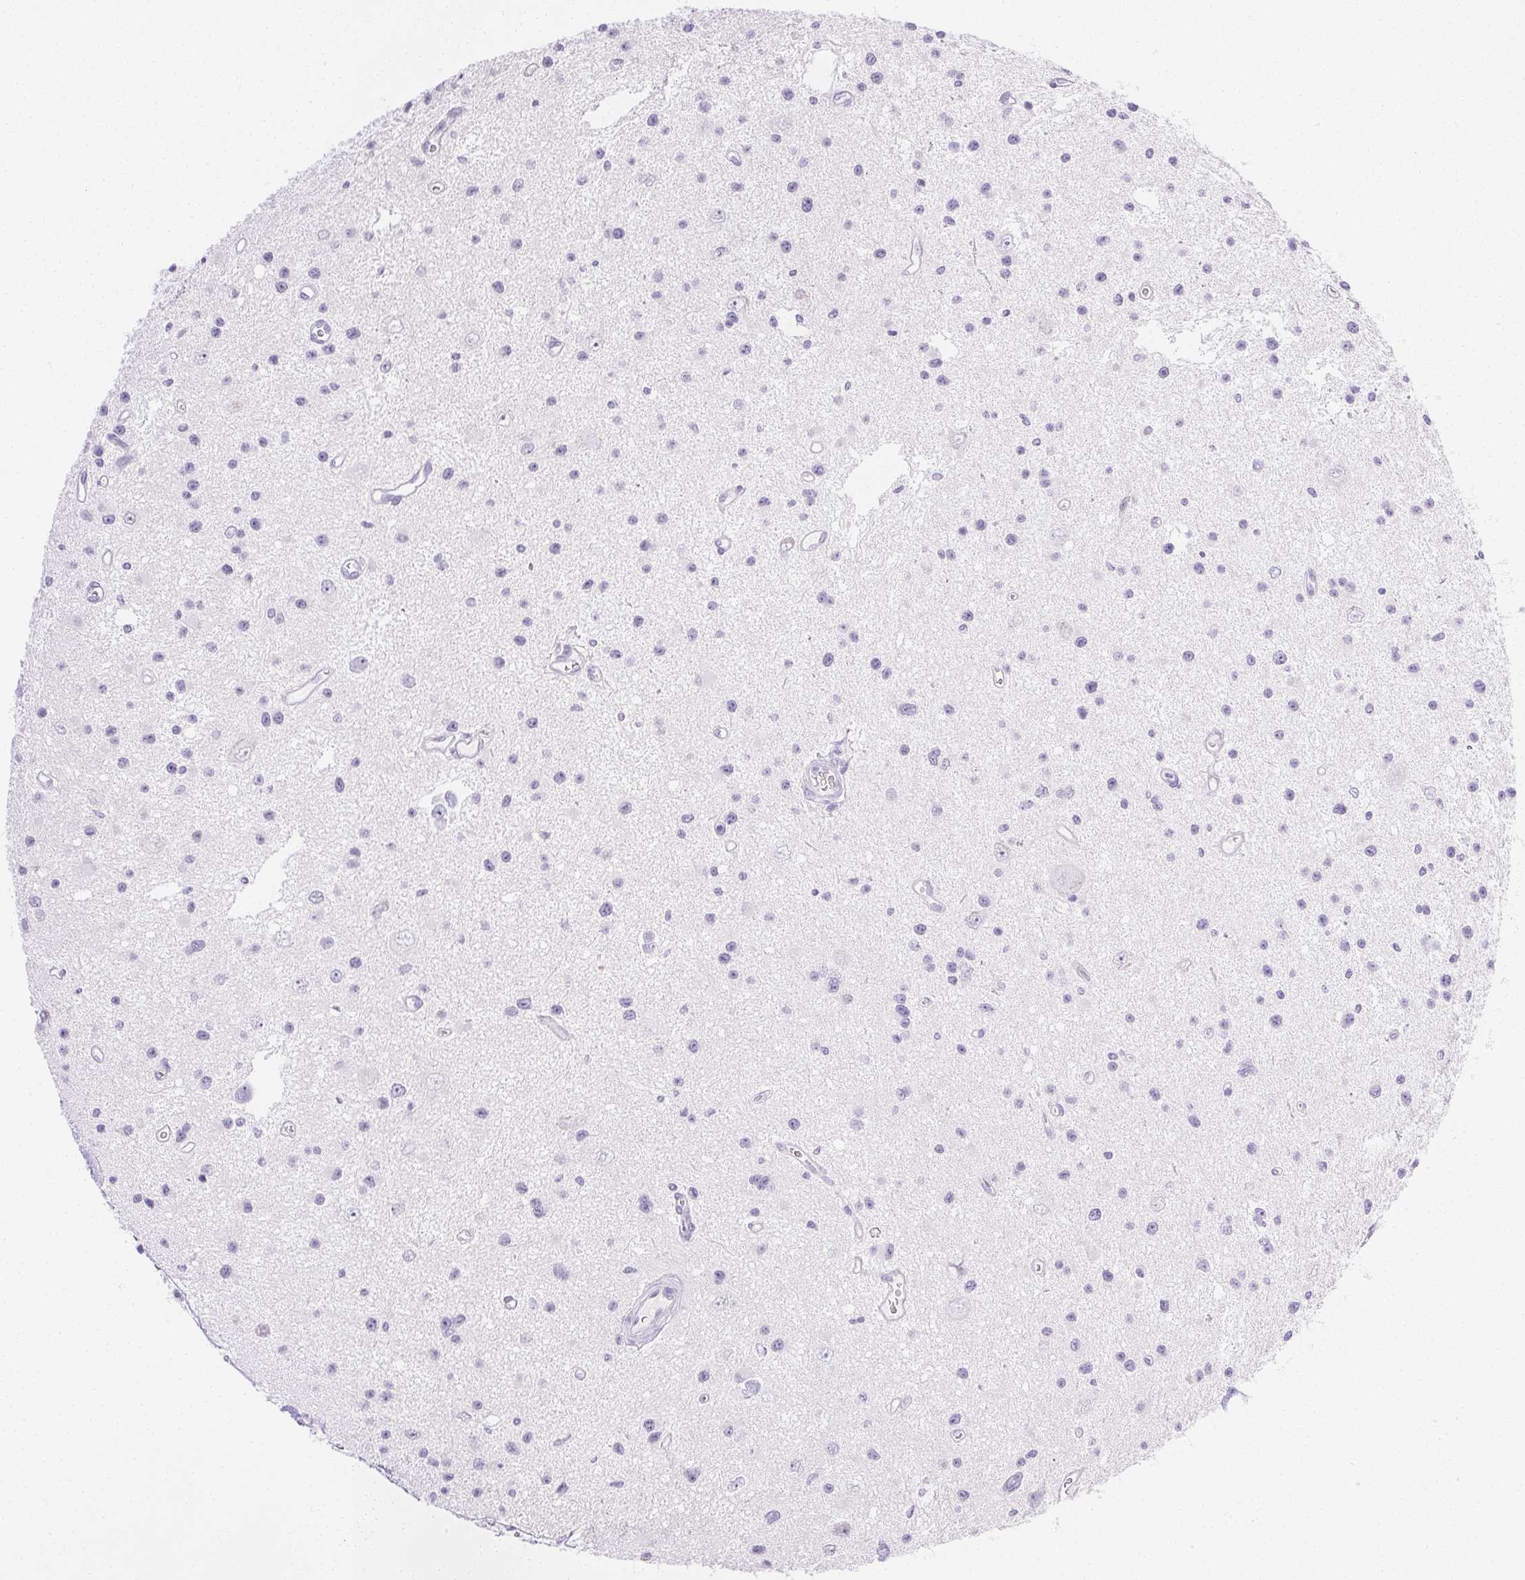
{"staining": {"intensity": "negative", "quantity": "none", "location": "none"}, "tissue": "glioma", "cell_type": "Tumor cells", "image_type": "cancer", "snomed": [{"axis": "morphology", "description": "Glioma, malignant, Low grade"}, {"axis": "topography", "description": "Brain"}], "caption": "This is a photomicrograph of immunohistochemistry (IHC) staining of glioma, which shows no expression in tumor cells. (DAB (3,3'-diaminobenzidine) immunohistochemistry with hematoxylin counter stain).", "gene": "CPB1", "patient": {"sex": "male", "age": 43}}